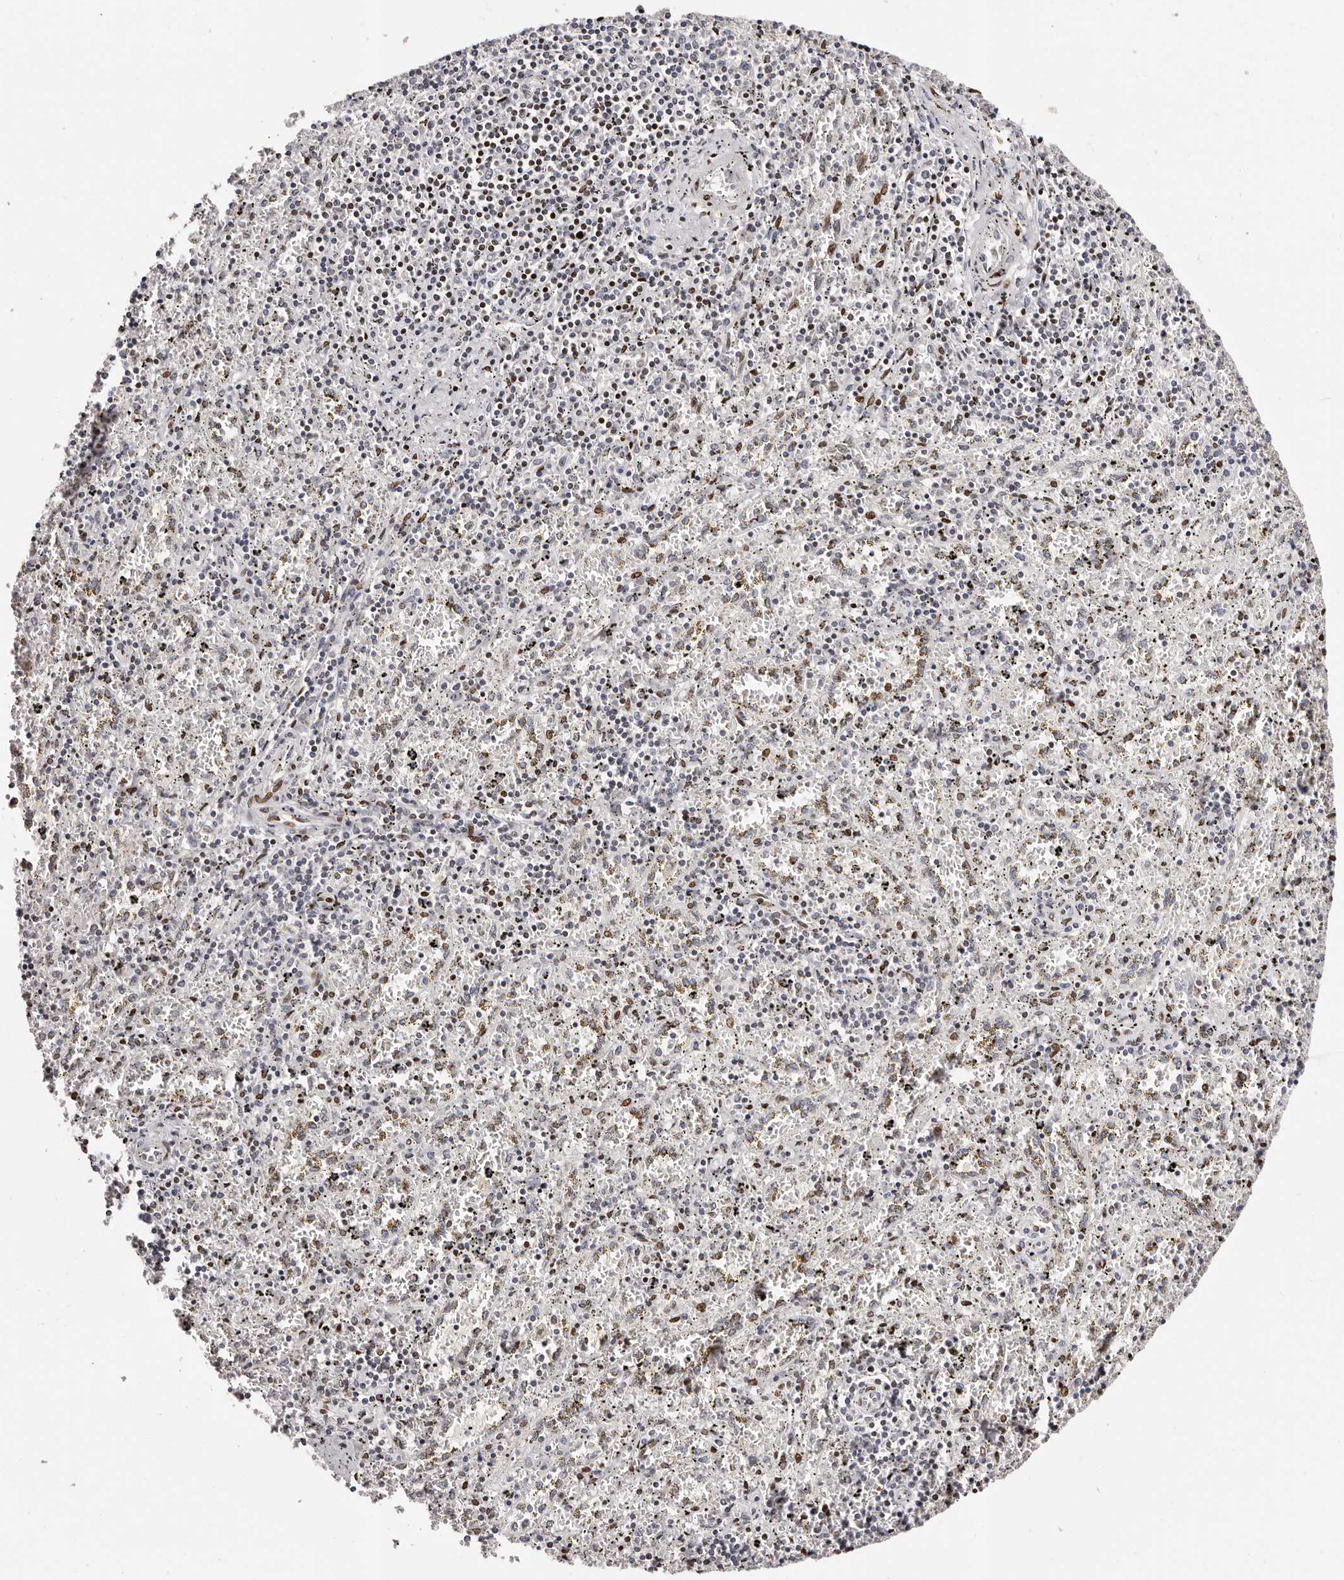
{"staining": {"intensity": "moderate", "quantity": "<25%", "location": "nuclear"}, "tissue": "spleen", "cell_type": "Cells in red pulp", "image_type": "normal", "snomed": [{"axis": "morphology", "description": "Normal tissue, NOS"}, {"axis": "topography", "description": "Spleen"}], "caption": "Moderate nuclear expression for a protein is present in approximately <25% of cells in red pulp of benign spleen using IHC.", "gene": "NUP153", "patient": {"sex": "male", "age": 11}}